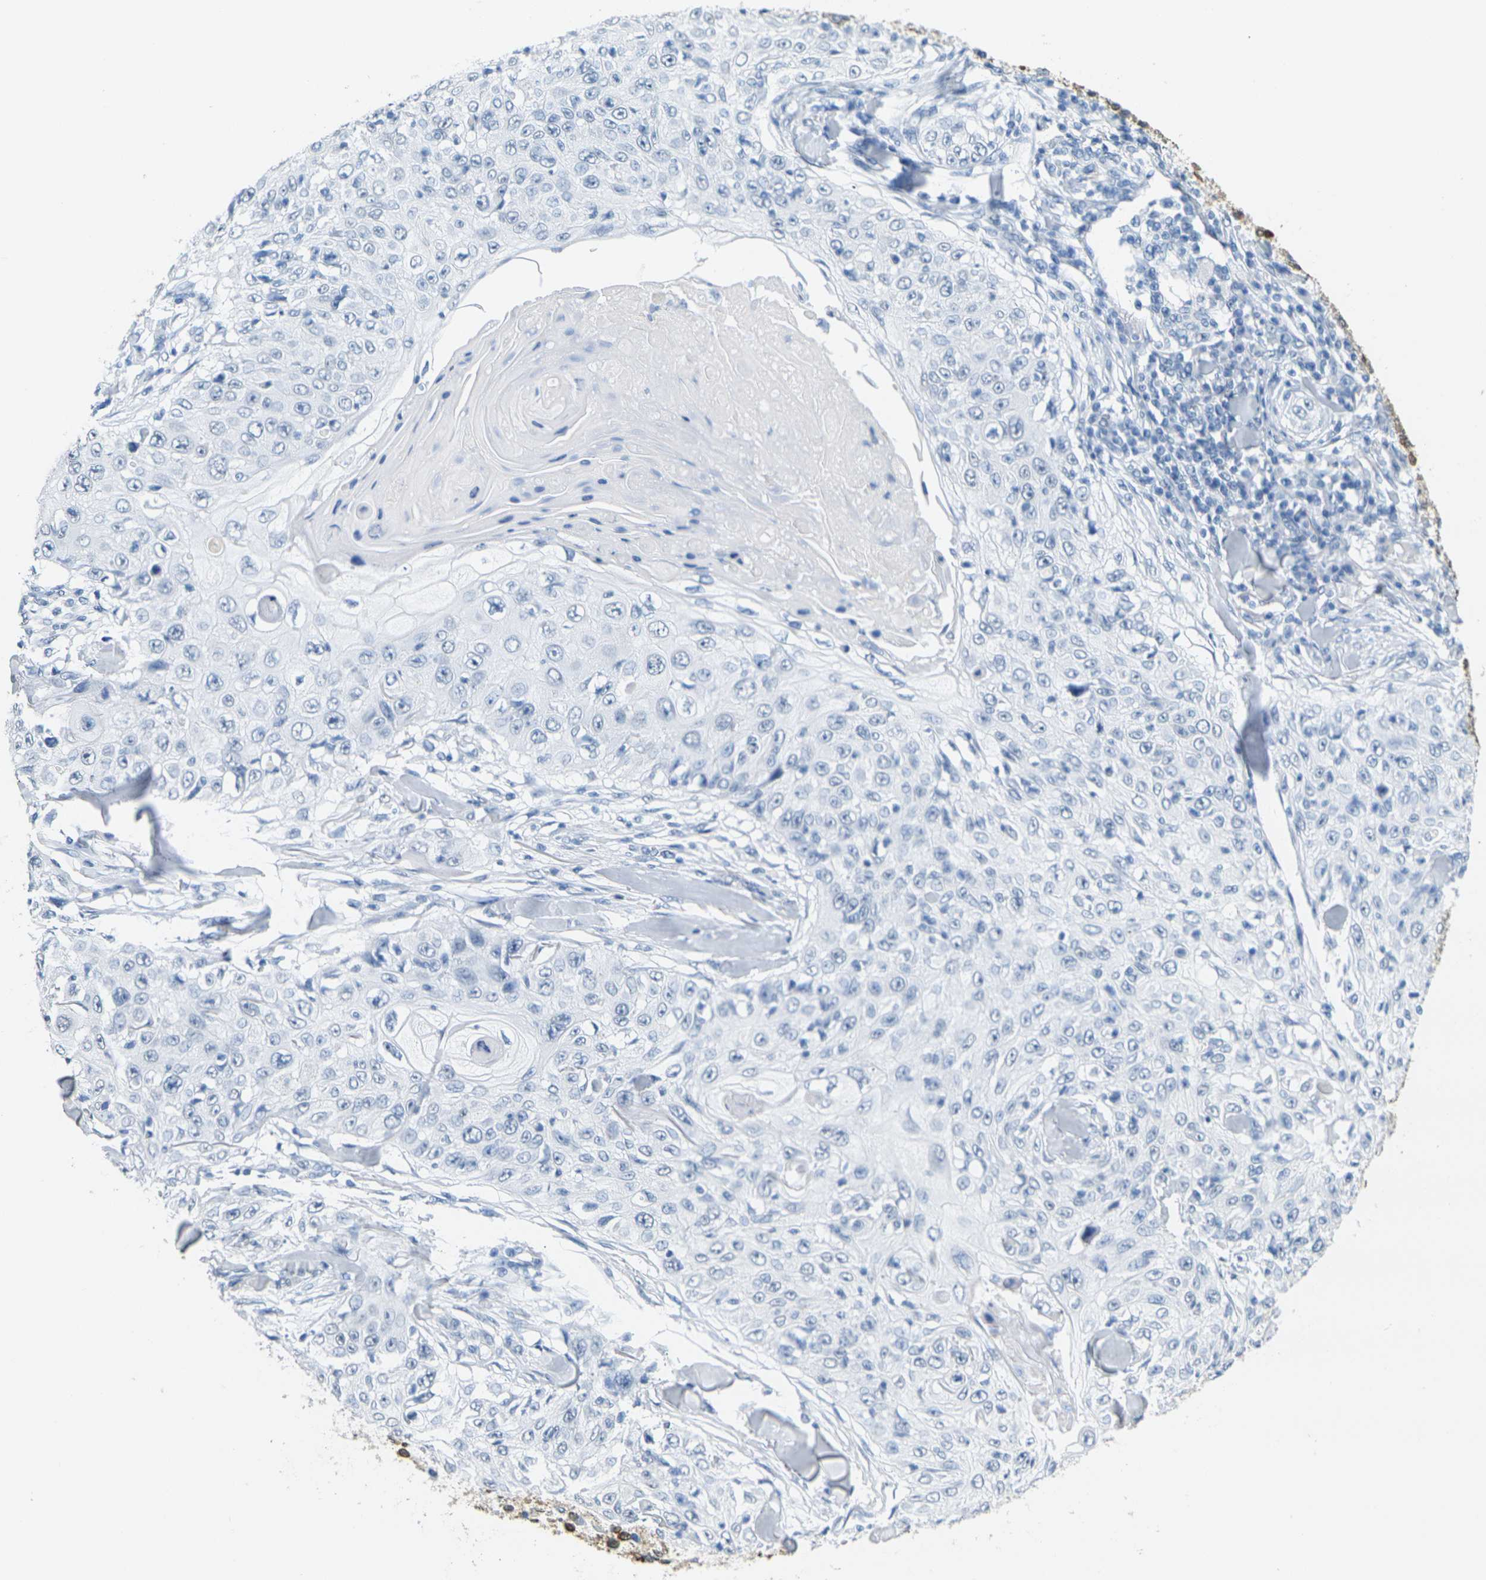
{"staining": {"intensity": "negative", "quantity": "none", "location": "none"}, "tissue": "skin cancer", "cell_type": "Tumor cells", "image_type": "cancer", "snomed": [{"axis": "morphology", "description": "Squamous cell carcinoma, NOS"}, {"axis": "topography", "description": "Skin"}], "caption": "This is an immunohistochemistry histopathology image of human skin cancer. There is no positivity in tumor cells.", "gene": "CTAG1A", "patient": {"sex": "male", "age": 86}}